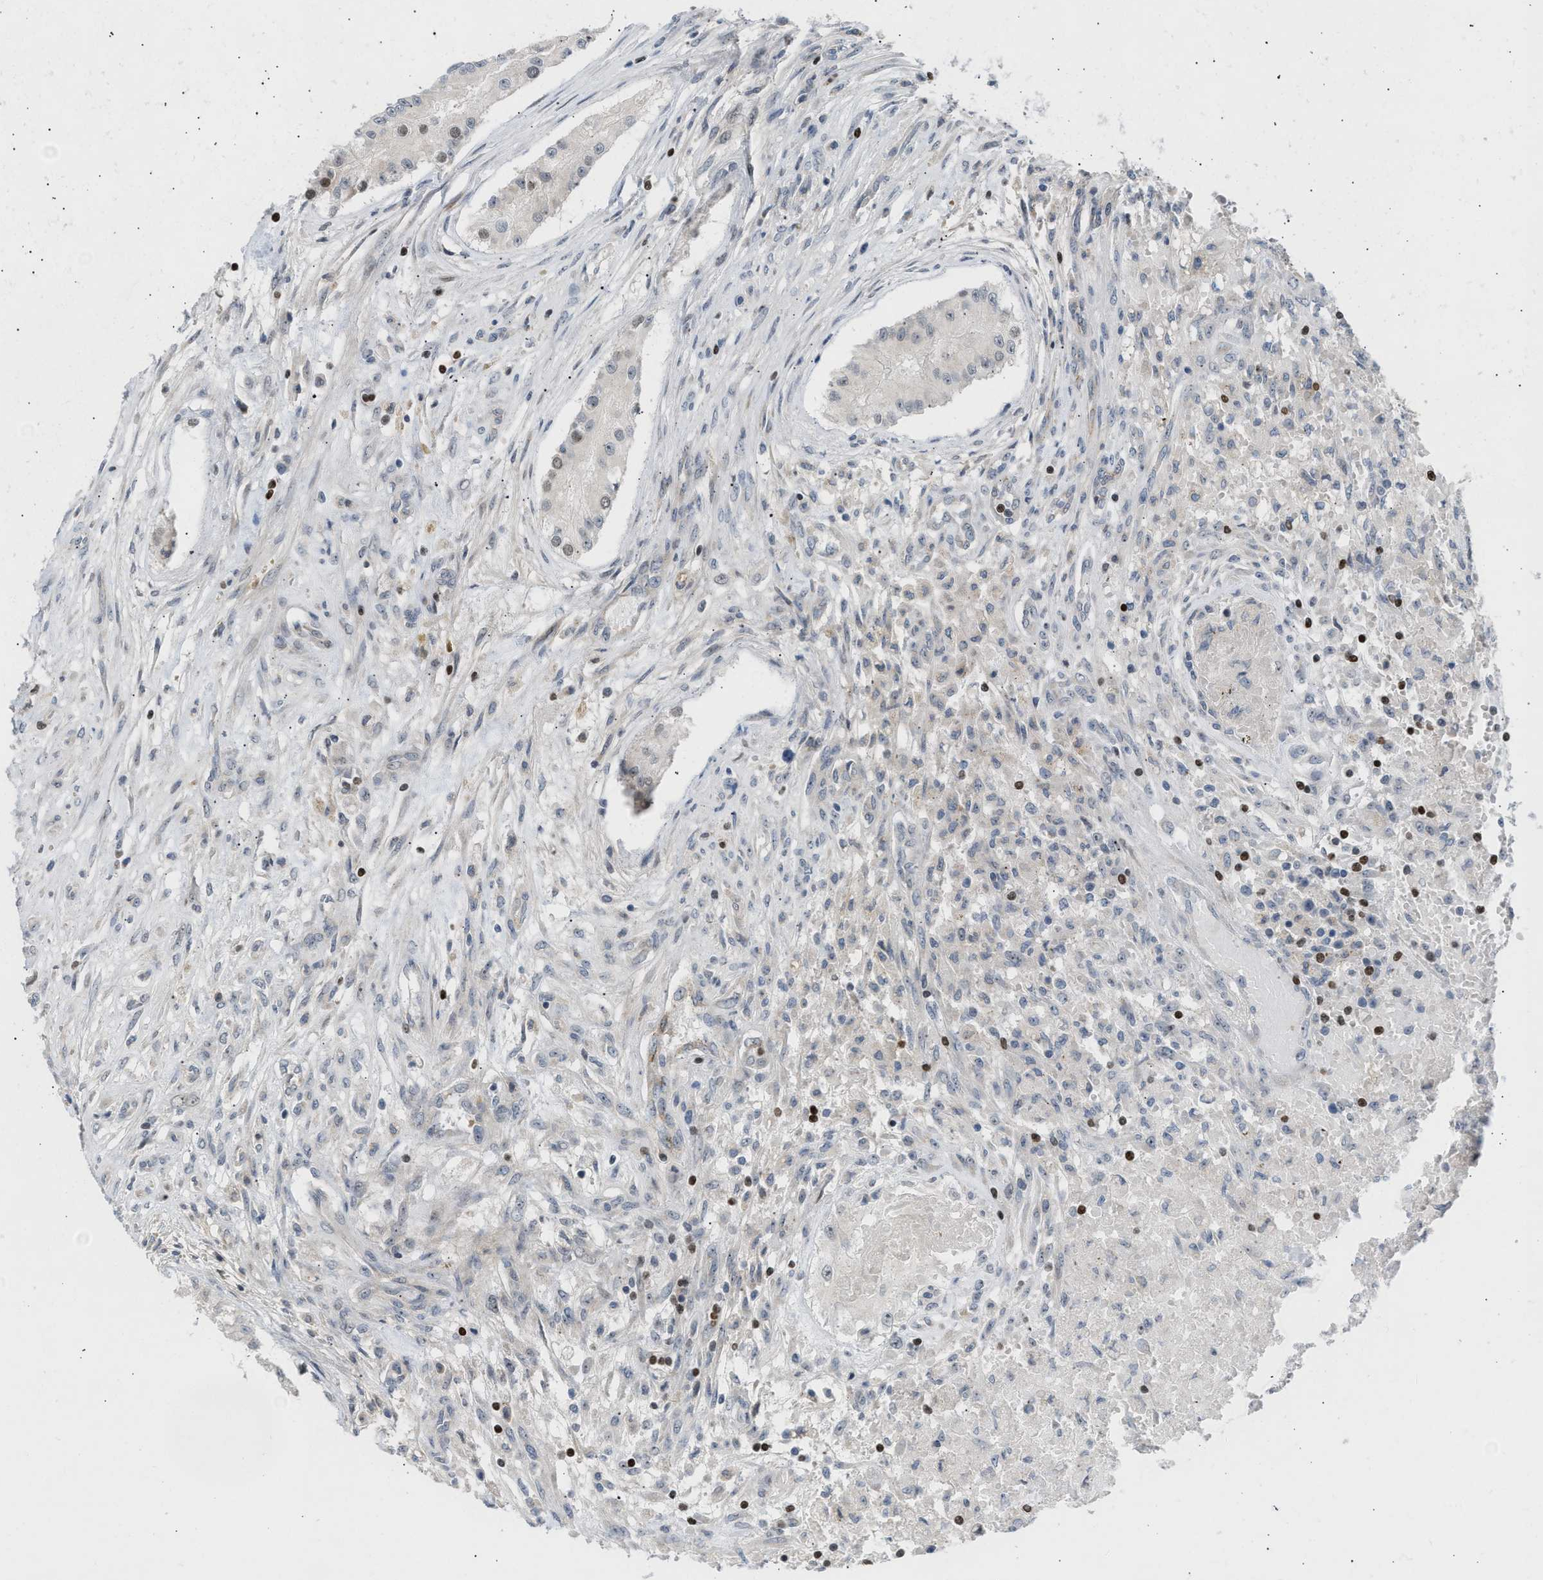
{"staining": {"intensity": "weak", "quantity": "<25%", "location": "nuclear"}, "tissue": "testis cancer", "cell_type": "Tumor cells", "image_type": "cancer", "snomed": [{"axis": "morphology", "description": "Carcinoma, Embryonal, NOS"}, {"axis": "topography", "description": "Testis"}], "caption": "There is no significant staining in tumor cells of testis cancer. Nuclei are stained in blue.", "gene": "NPS", "patient": {"sex": "male", "age": 25}}